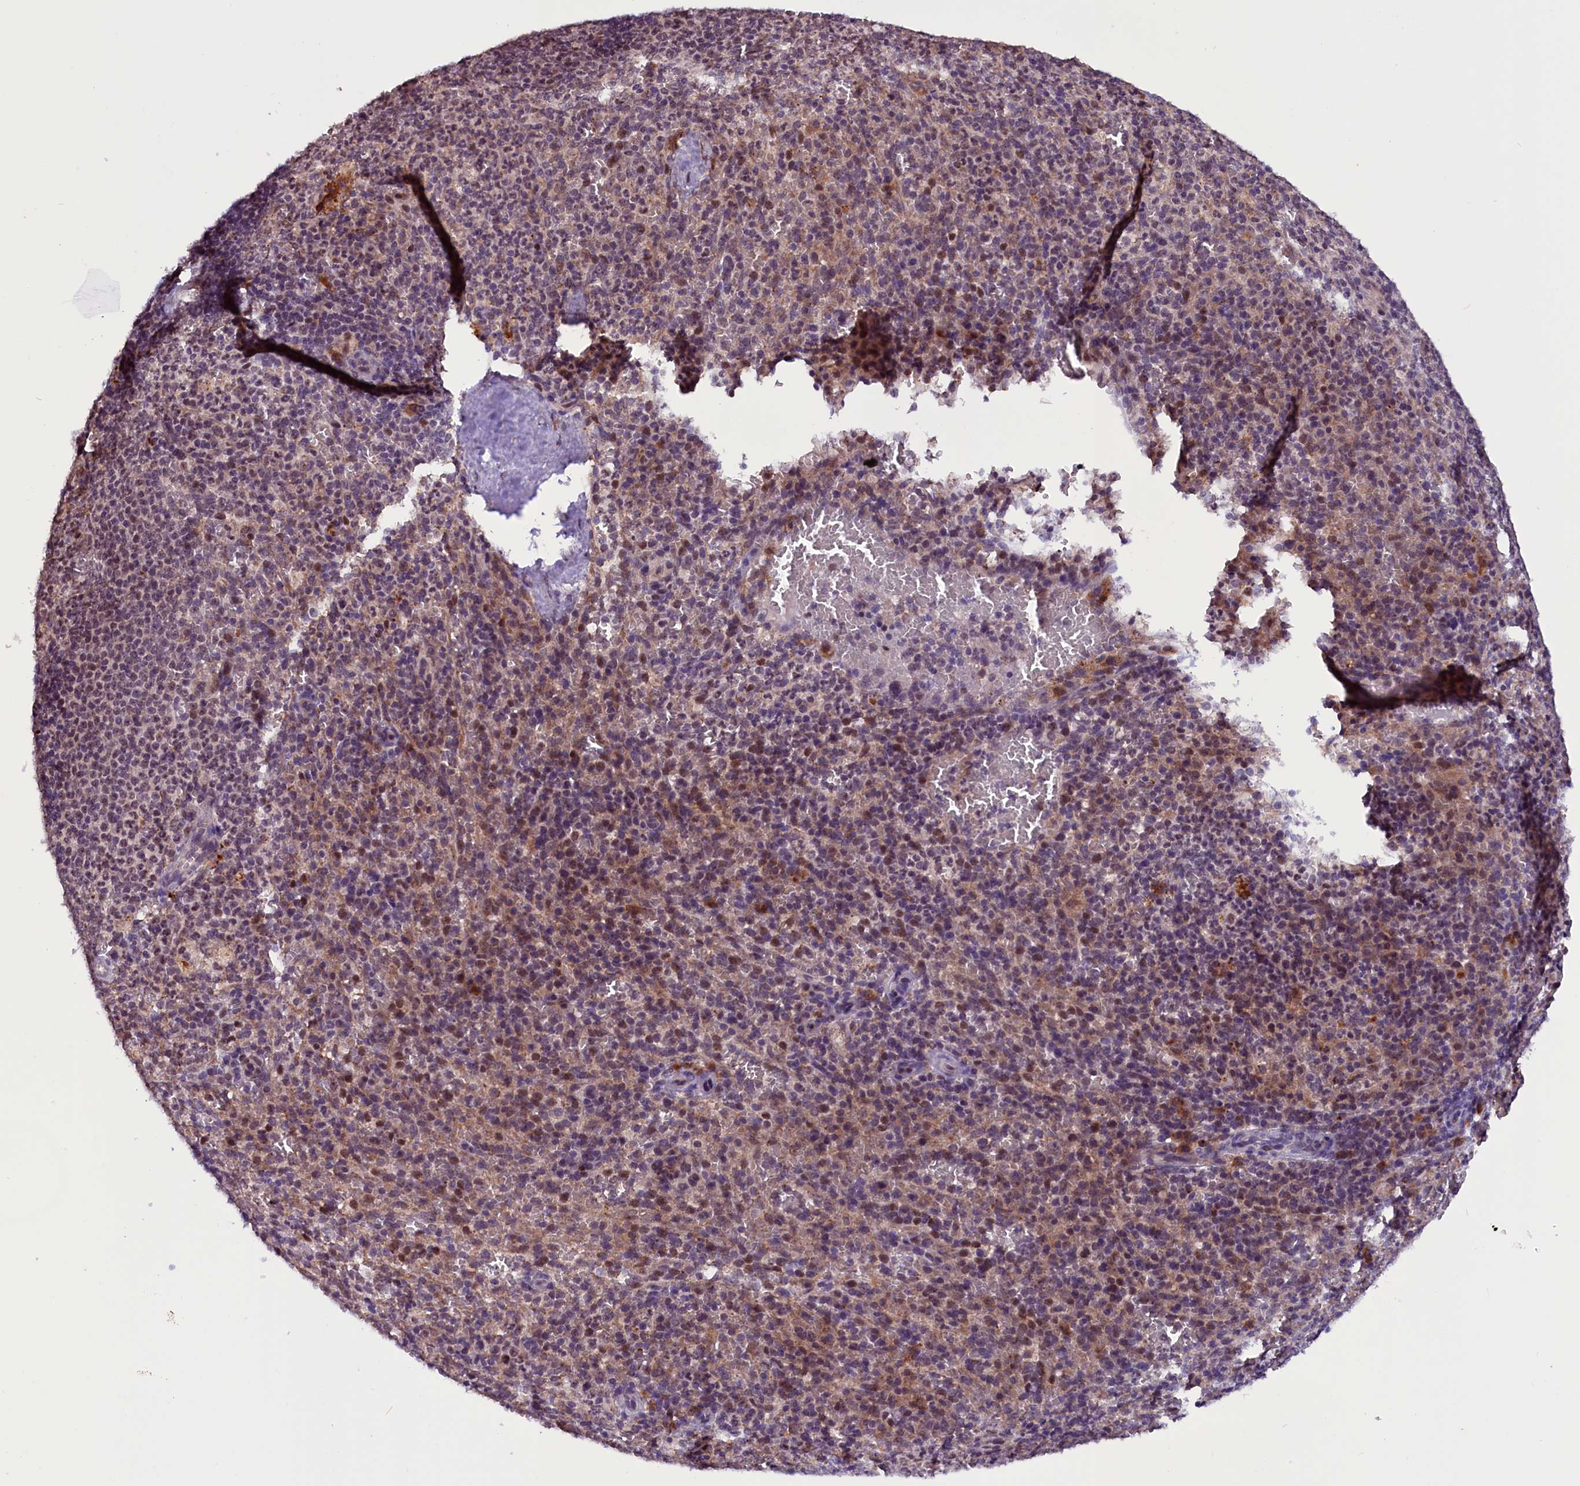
{"staining": {"intensity": "moderate", "quantity": "25%-75%", "location": "cytoplasmic/membranous,nuclear"}, "tissue": "spleen", "cell_type": "Cells in red pulp", "image_type": "normal", "snomed": [{"axis": "morphology", "description": "Normal tissue, NOS"}, {"axis": "topography", "description": "Spleen"}], "caption": "A photomicrograph of human spleen stained for a protein reveals moderate cytoplasmic/membranous,nuclear brown staining in cells in red pulp. Nuclei are stained in blue.", "gene": "RNMT", "patient": {"sex": "female", "age": 21}}